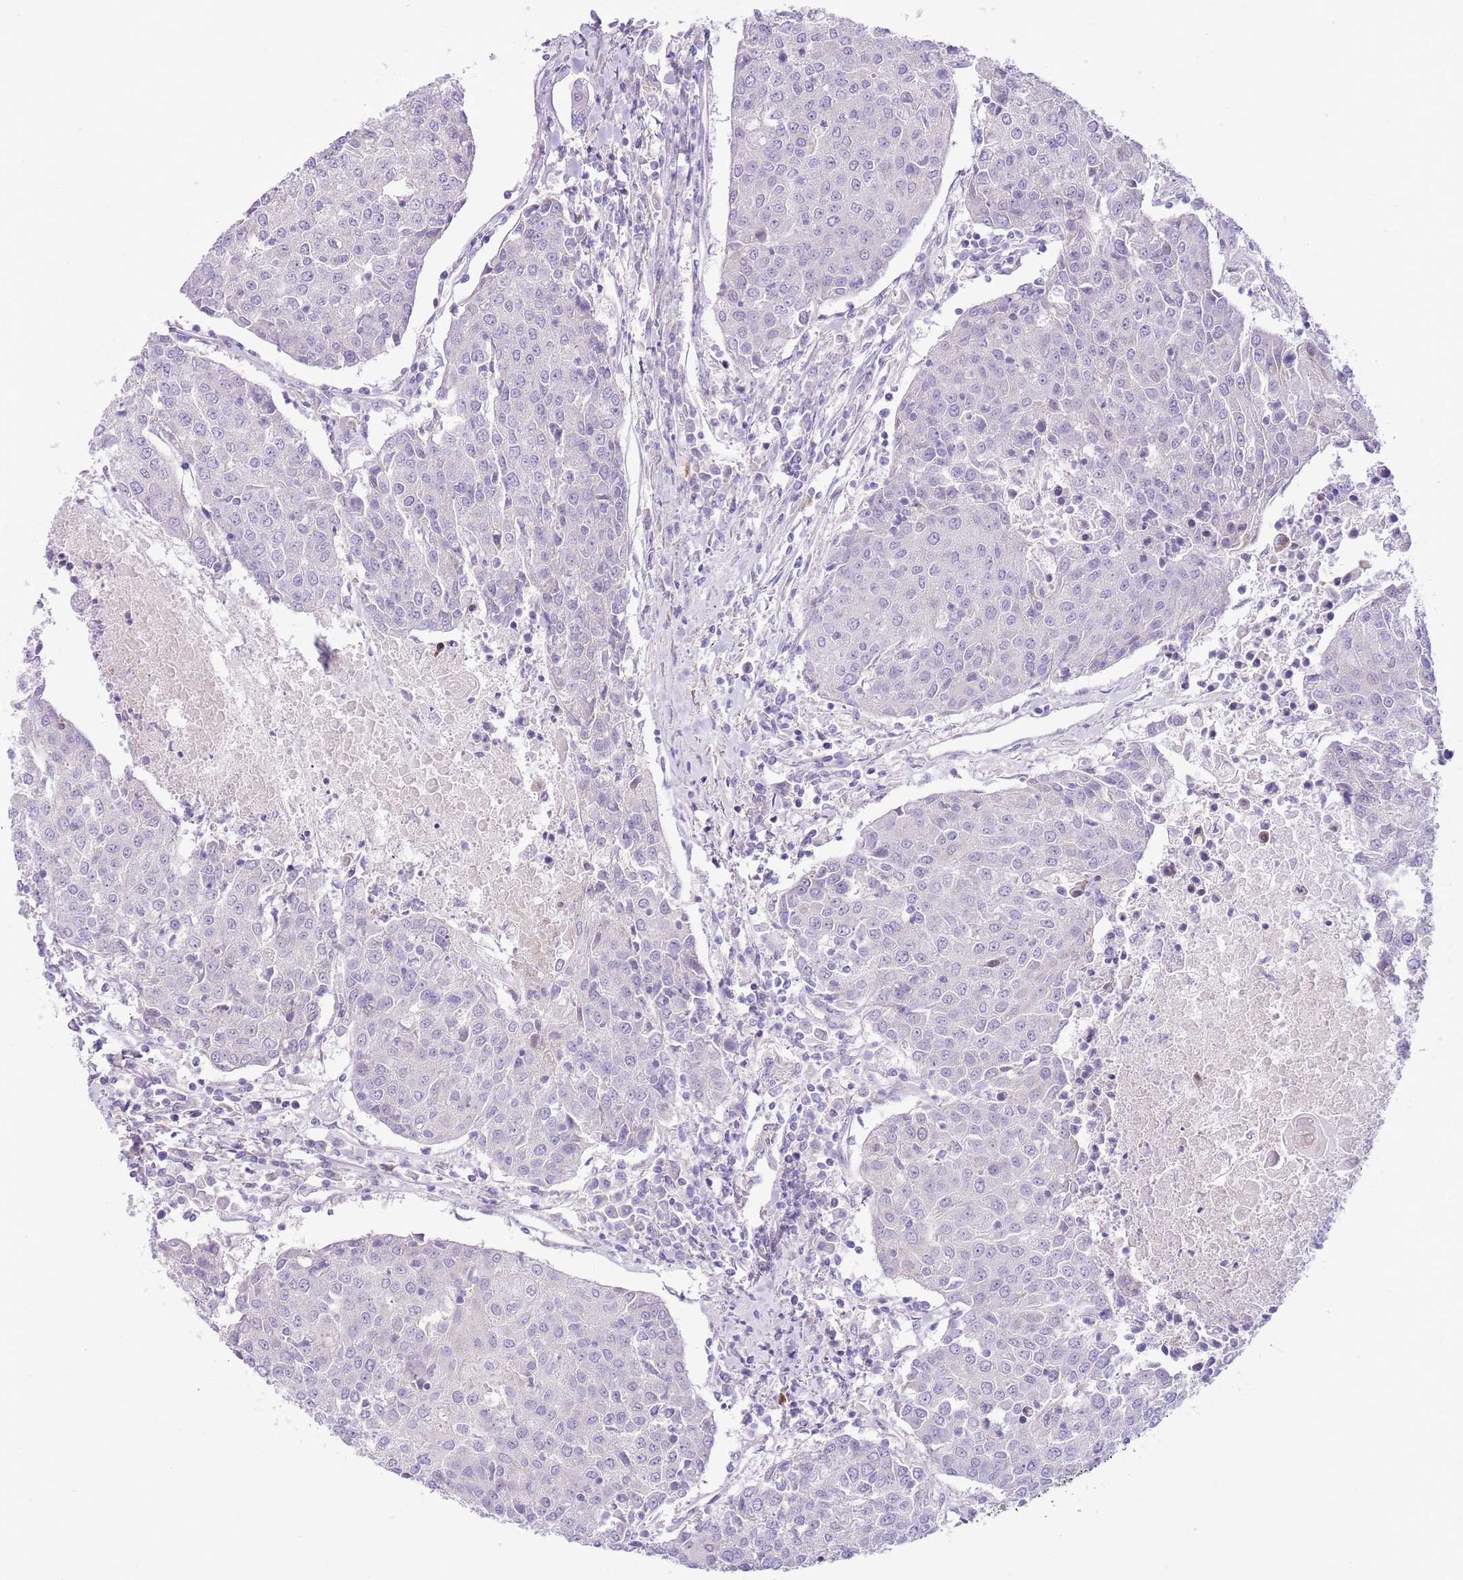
{"staining": {"intensity": "negative", "quantity": "none", "location": "none"}, "tissue": "urothelial cancer", "cell_type": "Tumor cells", "image_type": "cancer", "snomed": [{"axis": "morphology", "description": "Urothelial carcinoma, High grade"}, {"axis": "topography", "description": "Urinary bladder"}], "caption": "High power microscopy image of an immunohistochemistry (IHC) photomicrograph of urothelial cancer, revealing no significant positivity in tumor cells.", "gene": "ZC4H2", "patient": {"sex": "female", "age": 85}}